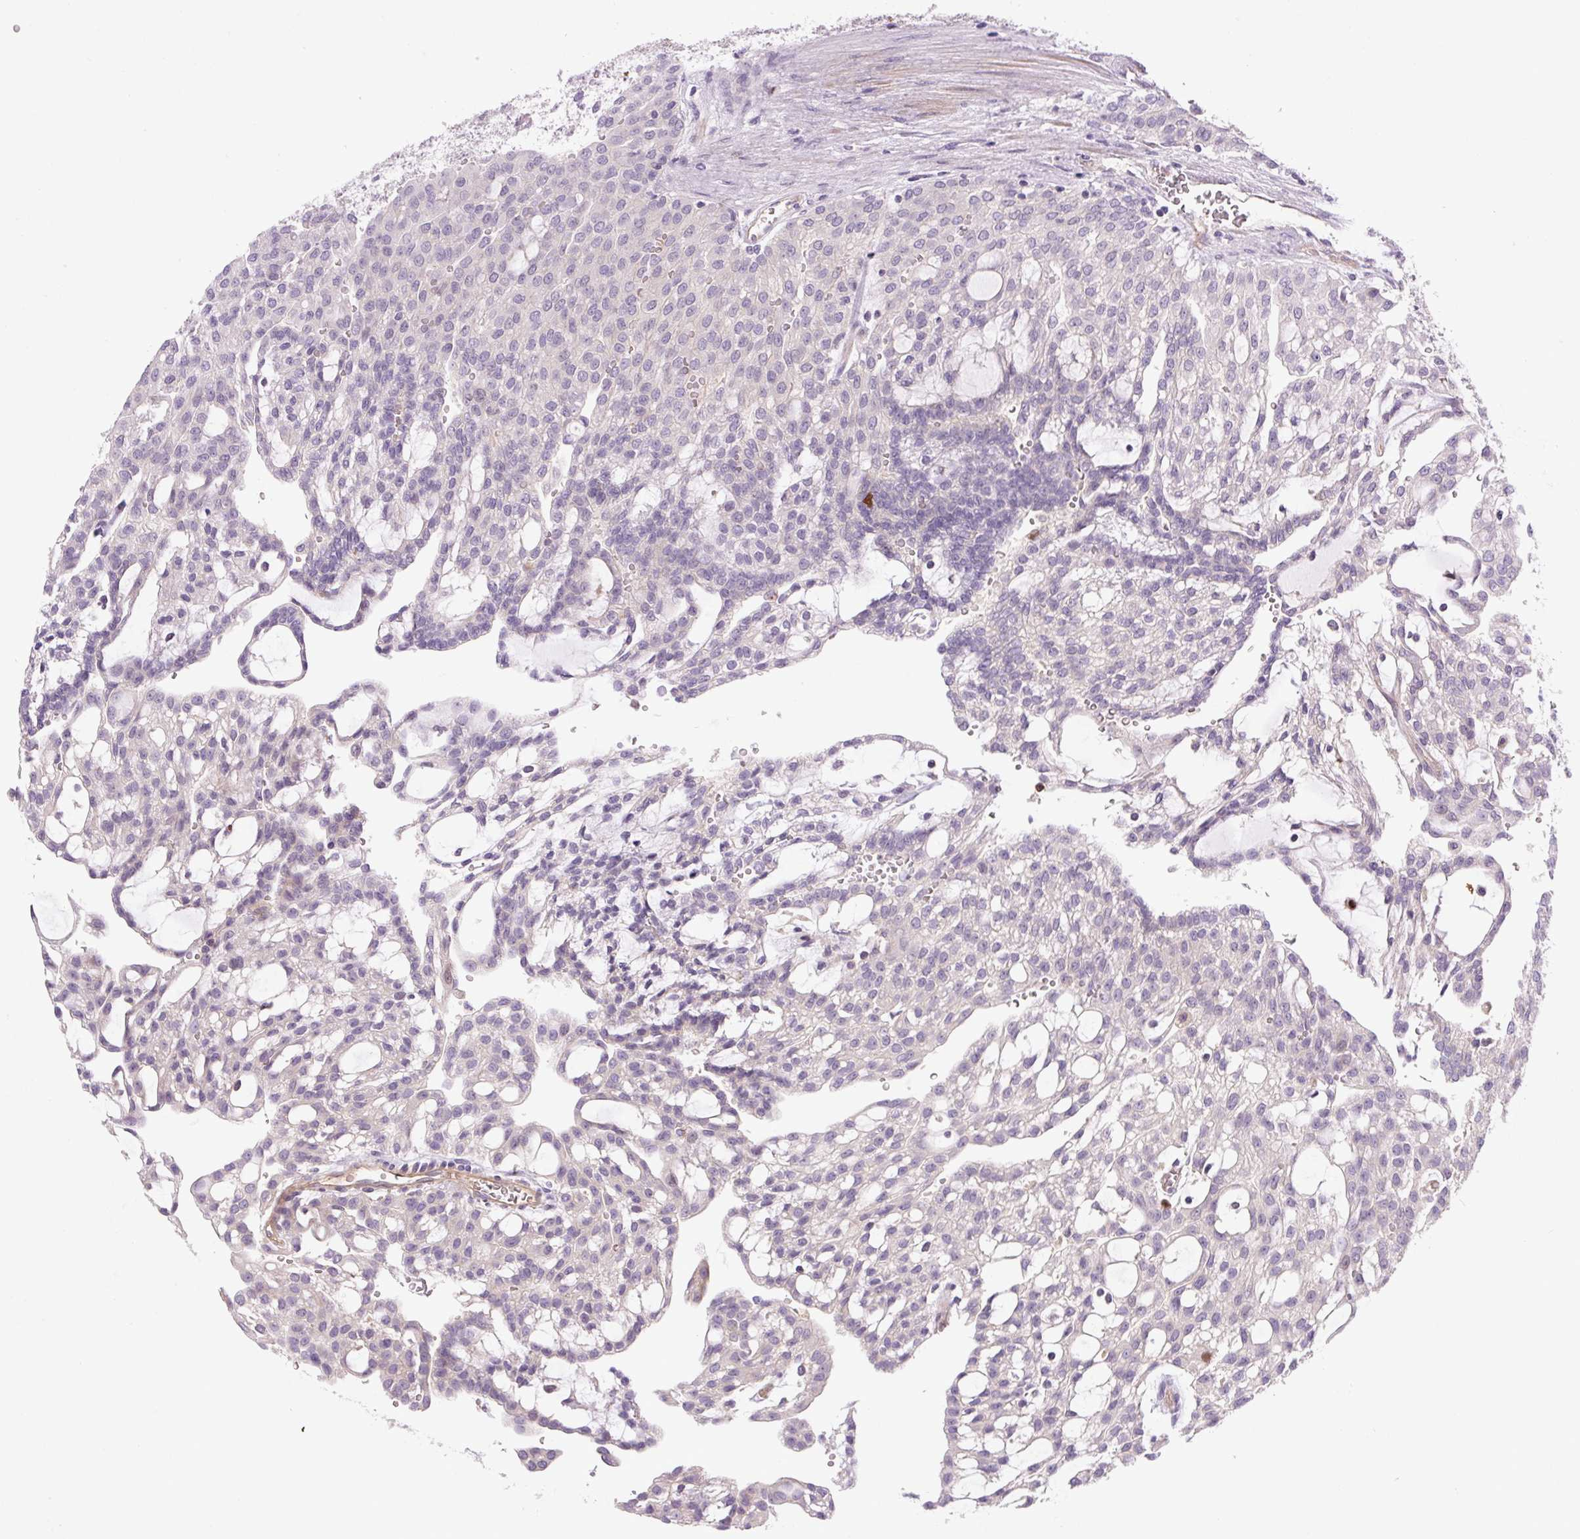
{"staining": {"intensity": "negative", "quantity": "none", "location": "none"}, "tissue": "renal cancer", "cell_type": "Tumor cells", "image_type": "cancer", "snomed": [{"axis": "morphology", "description": "Adenocarcinoma, NOS"}, {"axis": "topography", "description": "Kidney"}], "caption": "An image of human renal cancer (adenocarcinoma) is negative for staining in tumor cells.", "gene": "KIFC1", "patient": {"sex": "male", "age": 63}}